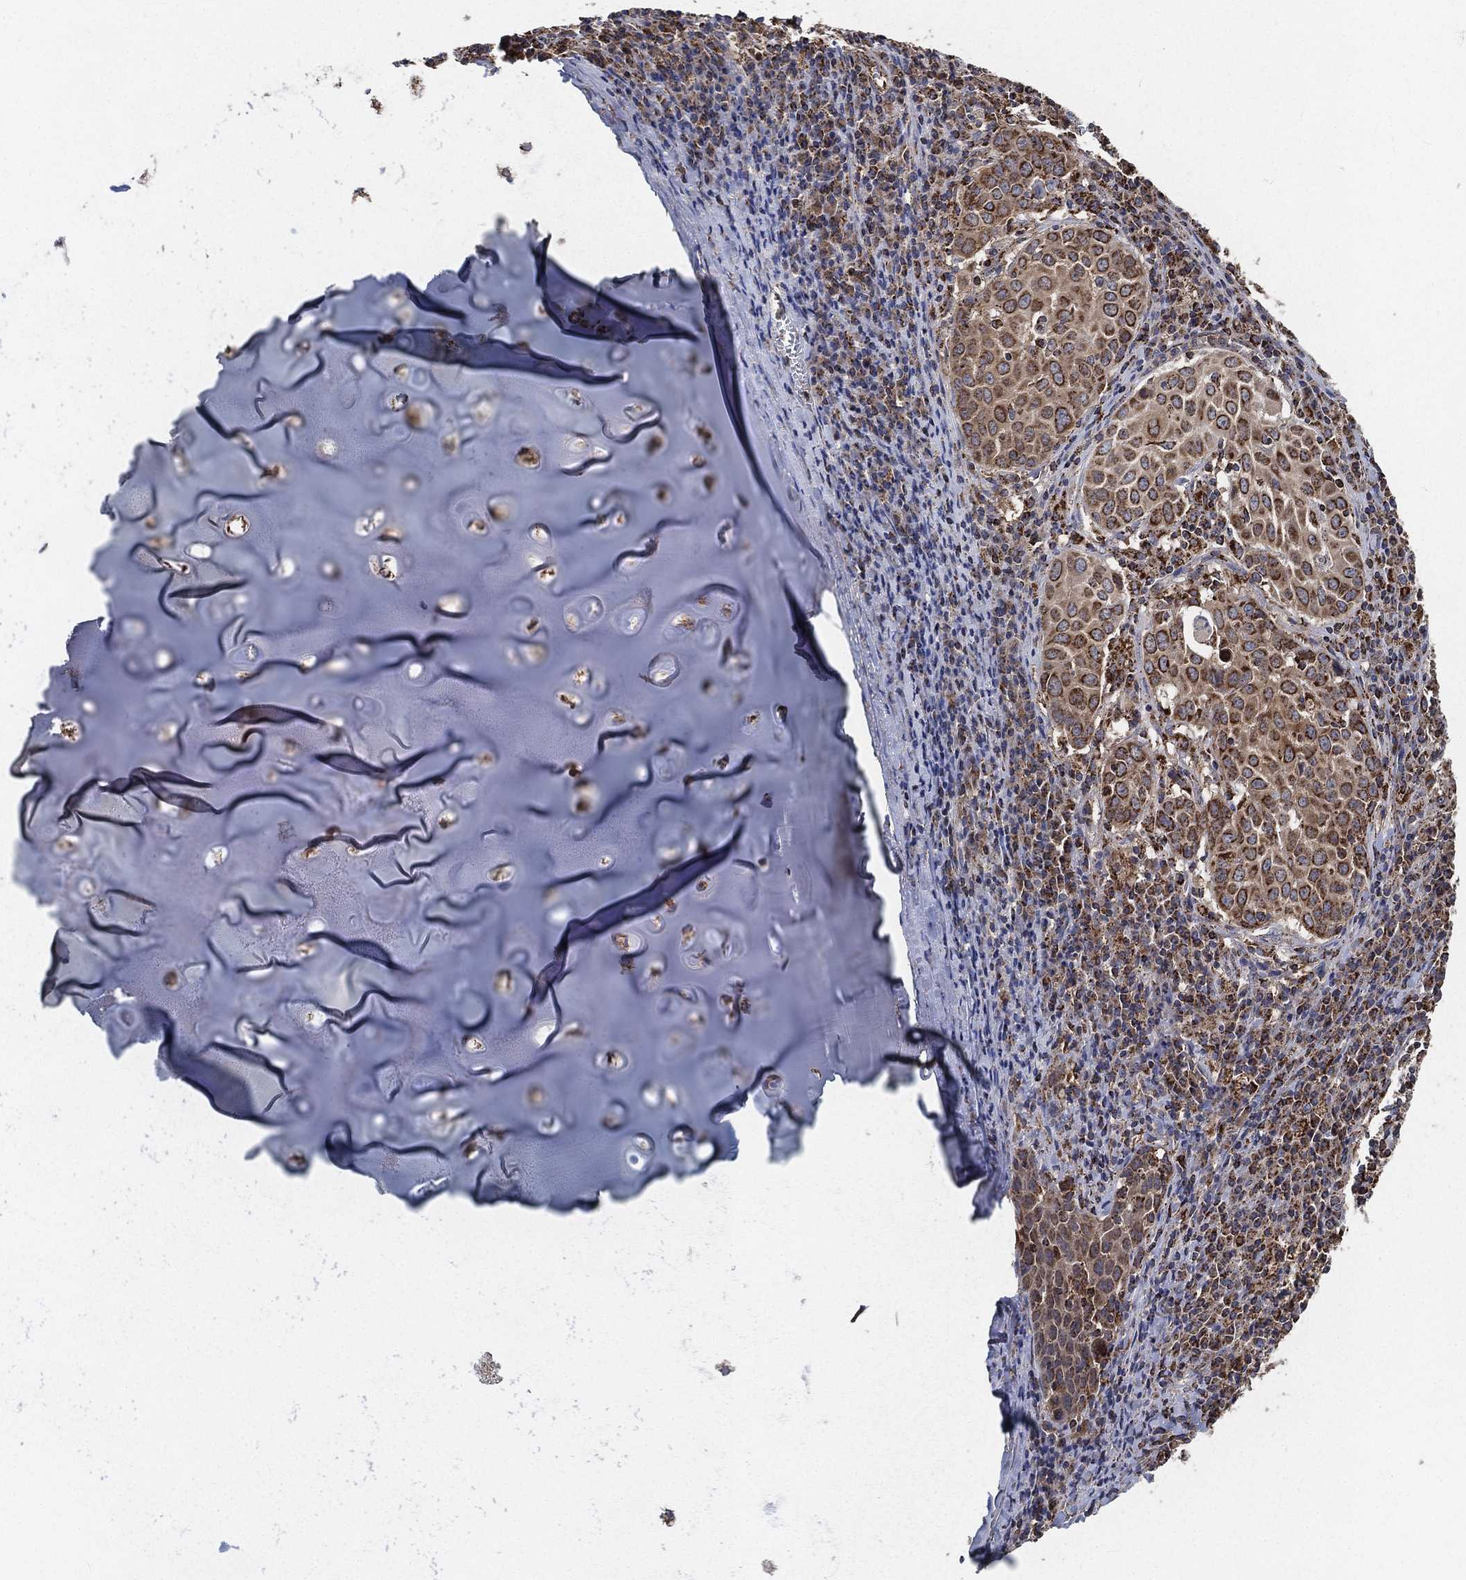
{"staining": {"intensity": "strong", "quantity": ">75%", "location": "cytoplasmic/membranous"}, "tissue": "lung cancer", "cell_type": "Tumor cells", "image_type": "cancer", "snomed": [{"axis": "morphology", "description": "Squamous cell carcinoma, NOS"}, {"axis": "topography", "description": "Lung"}], "caption": "A brown stain labels strong cytoplasmic/membranous staining of a protein in lung squamous cell carcinoma tumor cells. The protein of interest is shown in brown color, while the nuclei are stained blue.", "gene": "SLC38A7", "patient": {"sex": "male", "age": 57}}